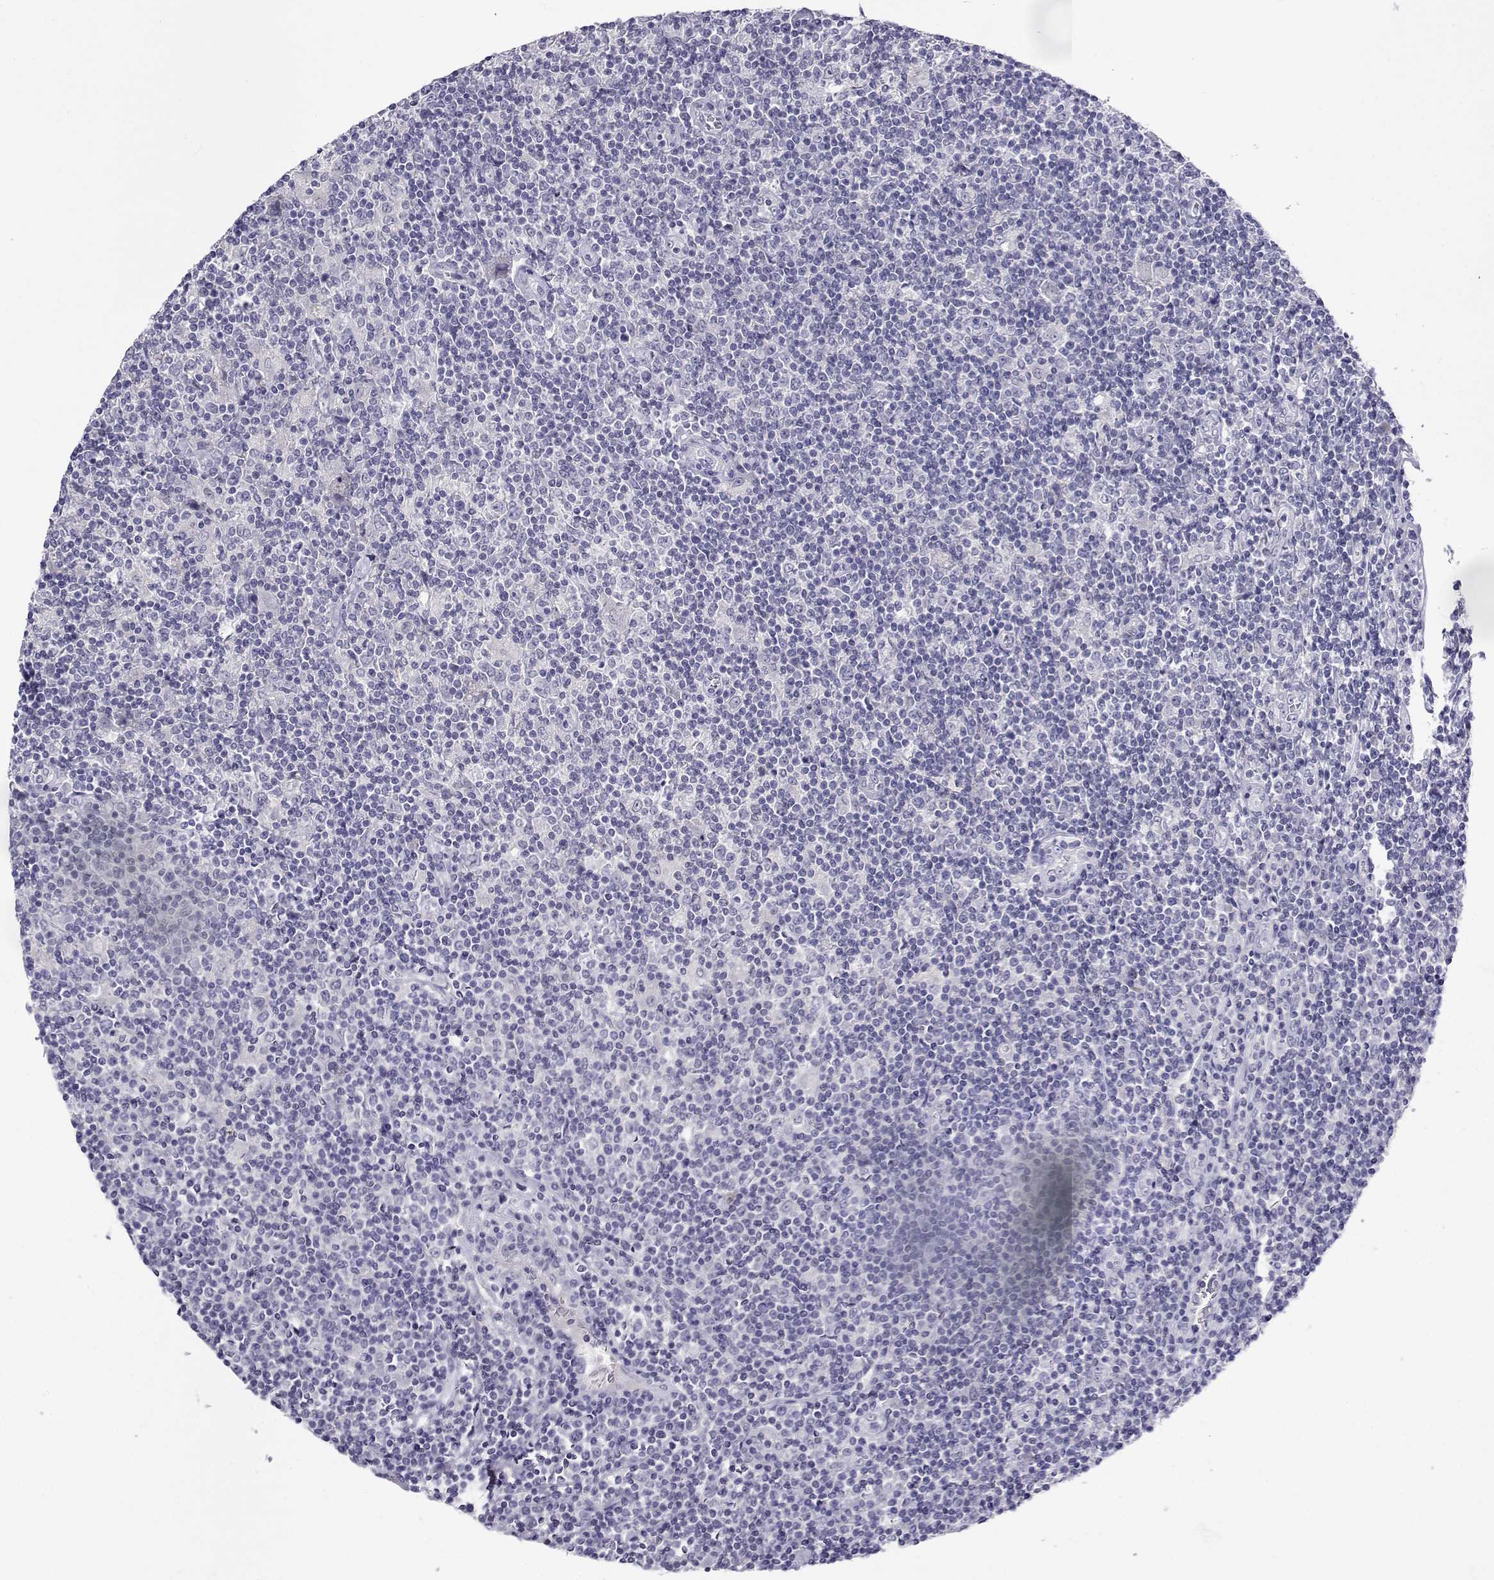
{"staining": {"intensity": "negative", "quantity": "none", "location": "none"}, "tissue": "lymphoma", "cell_type": "Tumor cells", "image_type": "cancer", "snomed": [{"axis": "morphology", "description": "Hodgkin's disease, NOS"}, {"axis": "topography", "description": "Lymph node"}], "caption": "Hodgkin's disease stained for a protein using immunohistochemistry (IHC) reveals no positivity tumor cells.", "gene": "SLC6A3", "patient": {"sex": "male", "age": 40}}